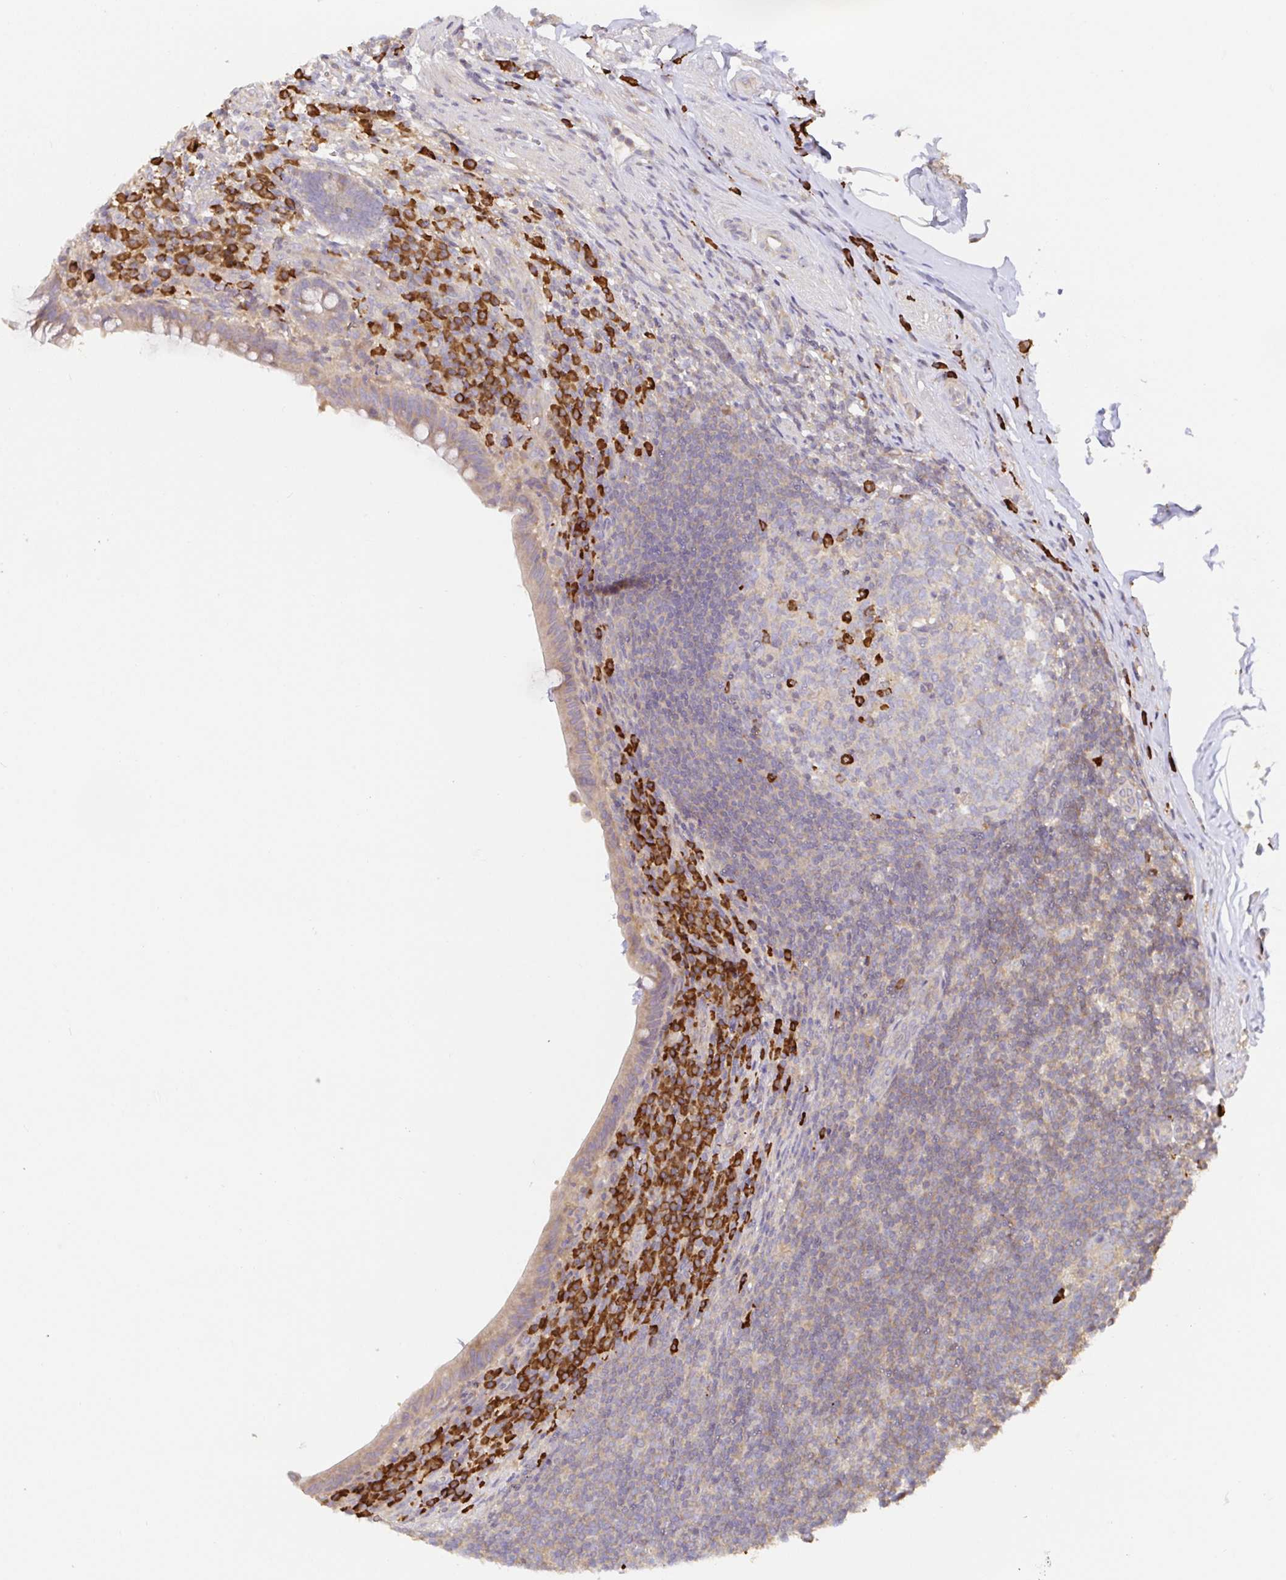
{"staining": {"intensity": "negative", "quantity": "none", "location": "none"}, "tissue": "appendix", "cell_type": "Glandular cells", "image_type": "normal", "snomed": [{"axis": "morphology", "description": "Normal tissue, NOS"}, {"axis": "topography", "description": "Appendix"}], "caption": "An IHC histopathology image of normal appendix is shown. There is no staining in glandular cells of appendix.", "gene": "HAGH", "patient": {"sex": "female", "age": 56}}